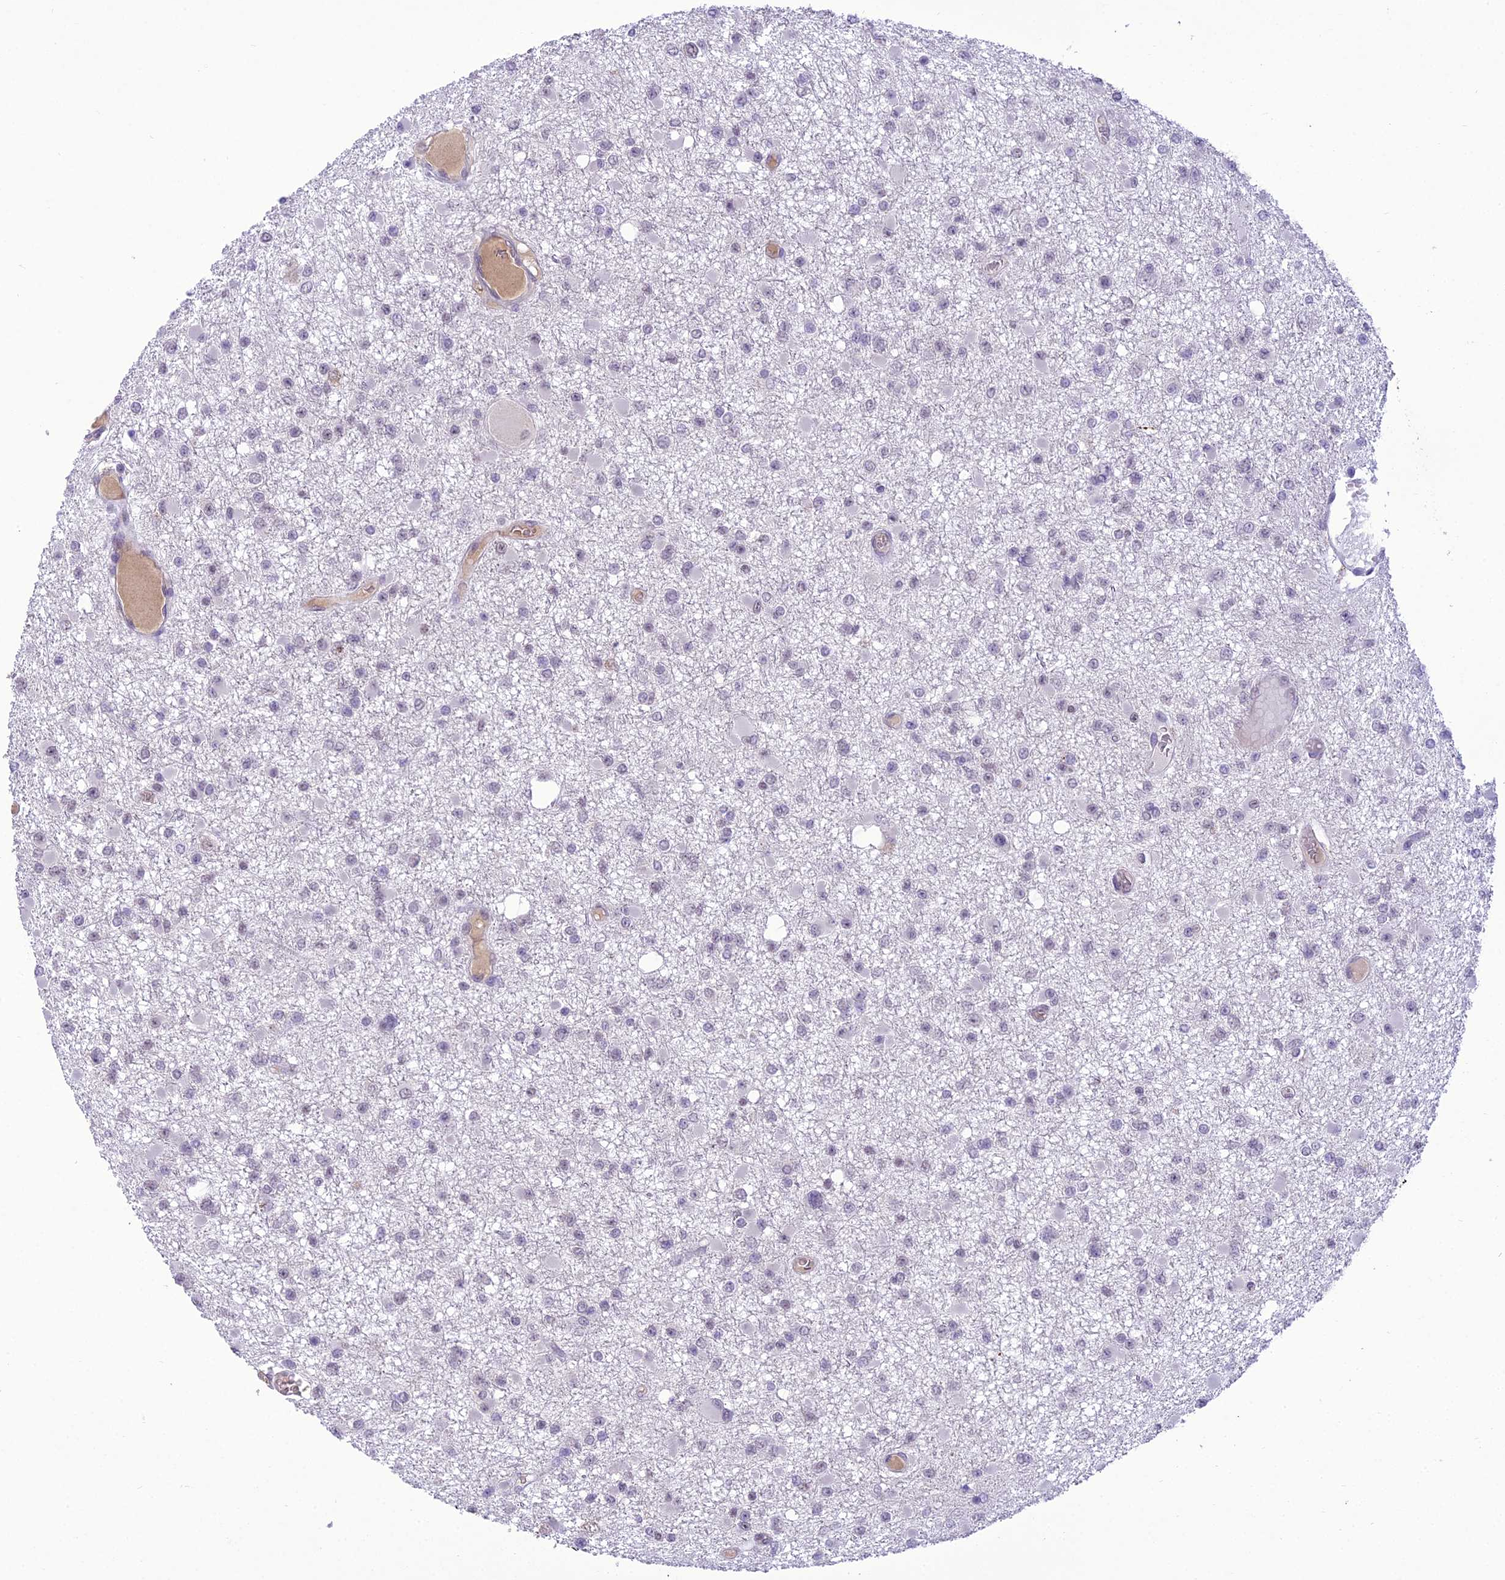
{"staining": {"intensity": "negative", "quantity": "none", "location": "none"}, "tissue": "glioma", "cell_type": "Tumor cells", "image_type": "cancer", "snomed": [{"axis": "morphology", "description": "Glioma, malignant, Low grade"}, {"axis": "topography", "description": "Brain"}], "caption": "Tumor cells are negative for protein expression in human low-grade glioma (malignant). (DAB IHC visualized using brightfield microscopy, high magnification).", "gene": "SH3RF3", "patient": {"sex": "female", "age": 22}}